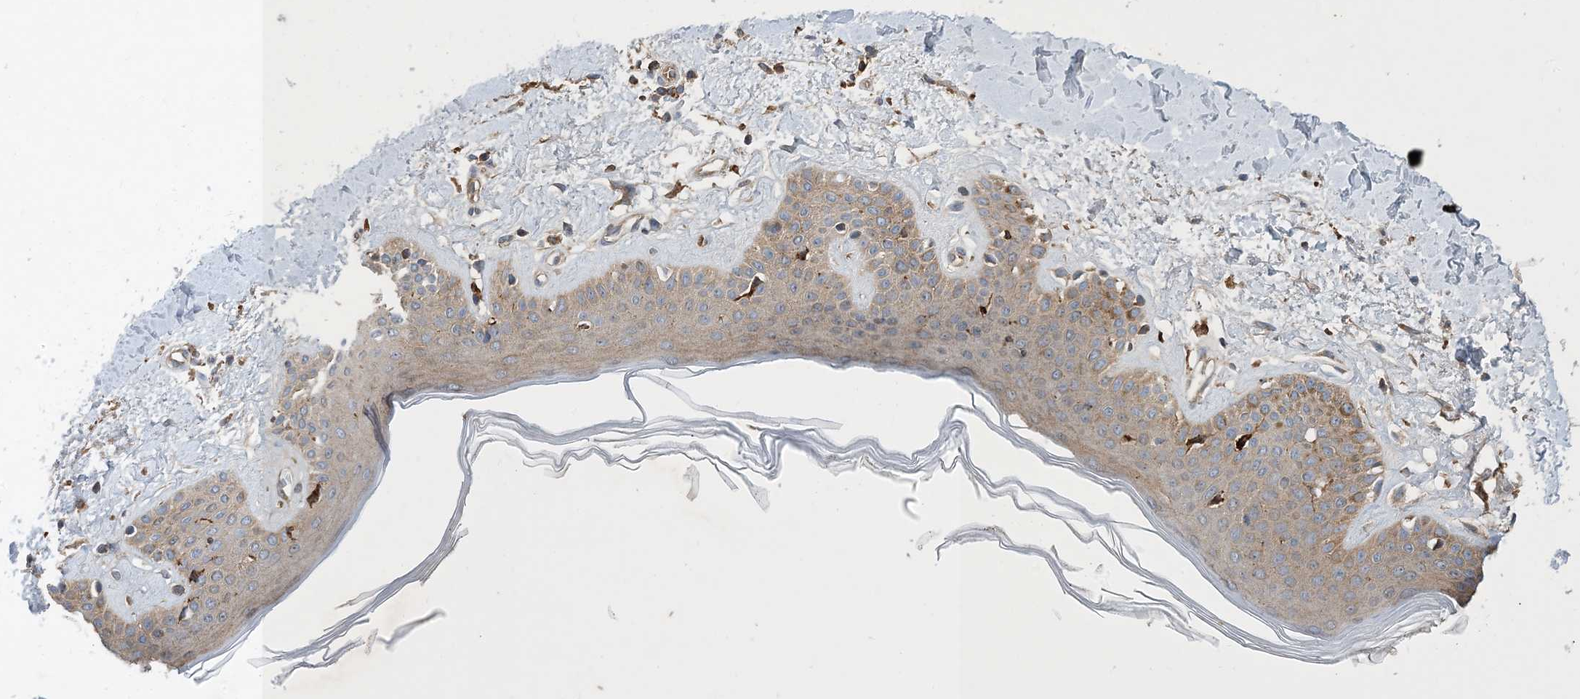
{"staining": {"intensity": "weak", "quantity": ">75%", "location": "cytoplasmic/membranous"}, "tissue": "skin", "cell_type": "Fibroblasts", "image_type": "normal", "snomed": [{"axis": "morphology", "description": "Normal tissue, NOS"}, {"axis": "topography", "description": "Skin"}], "caption": "Immunohistochemistry (IHC) histopathology image of unremarkable skin stained for a protein (brown), which shows low levels of weak cytoplasmic/membranous staining in approximately >75% of fibroblasts.", "gene": "STK19", "patient": {"sex": "female", "age": 64}}